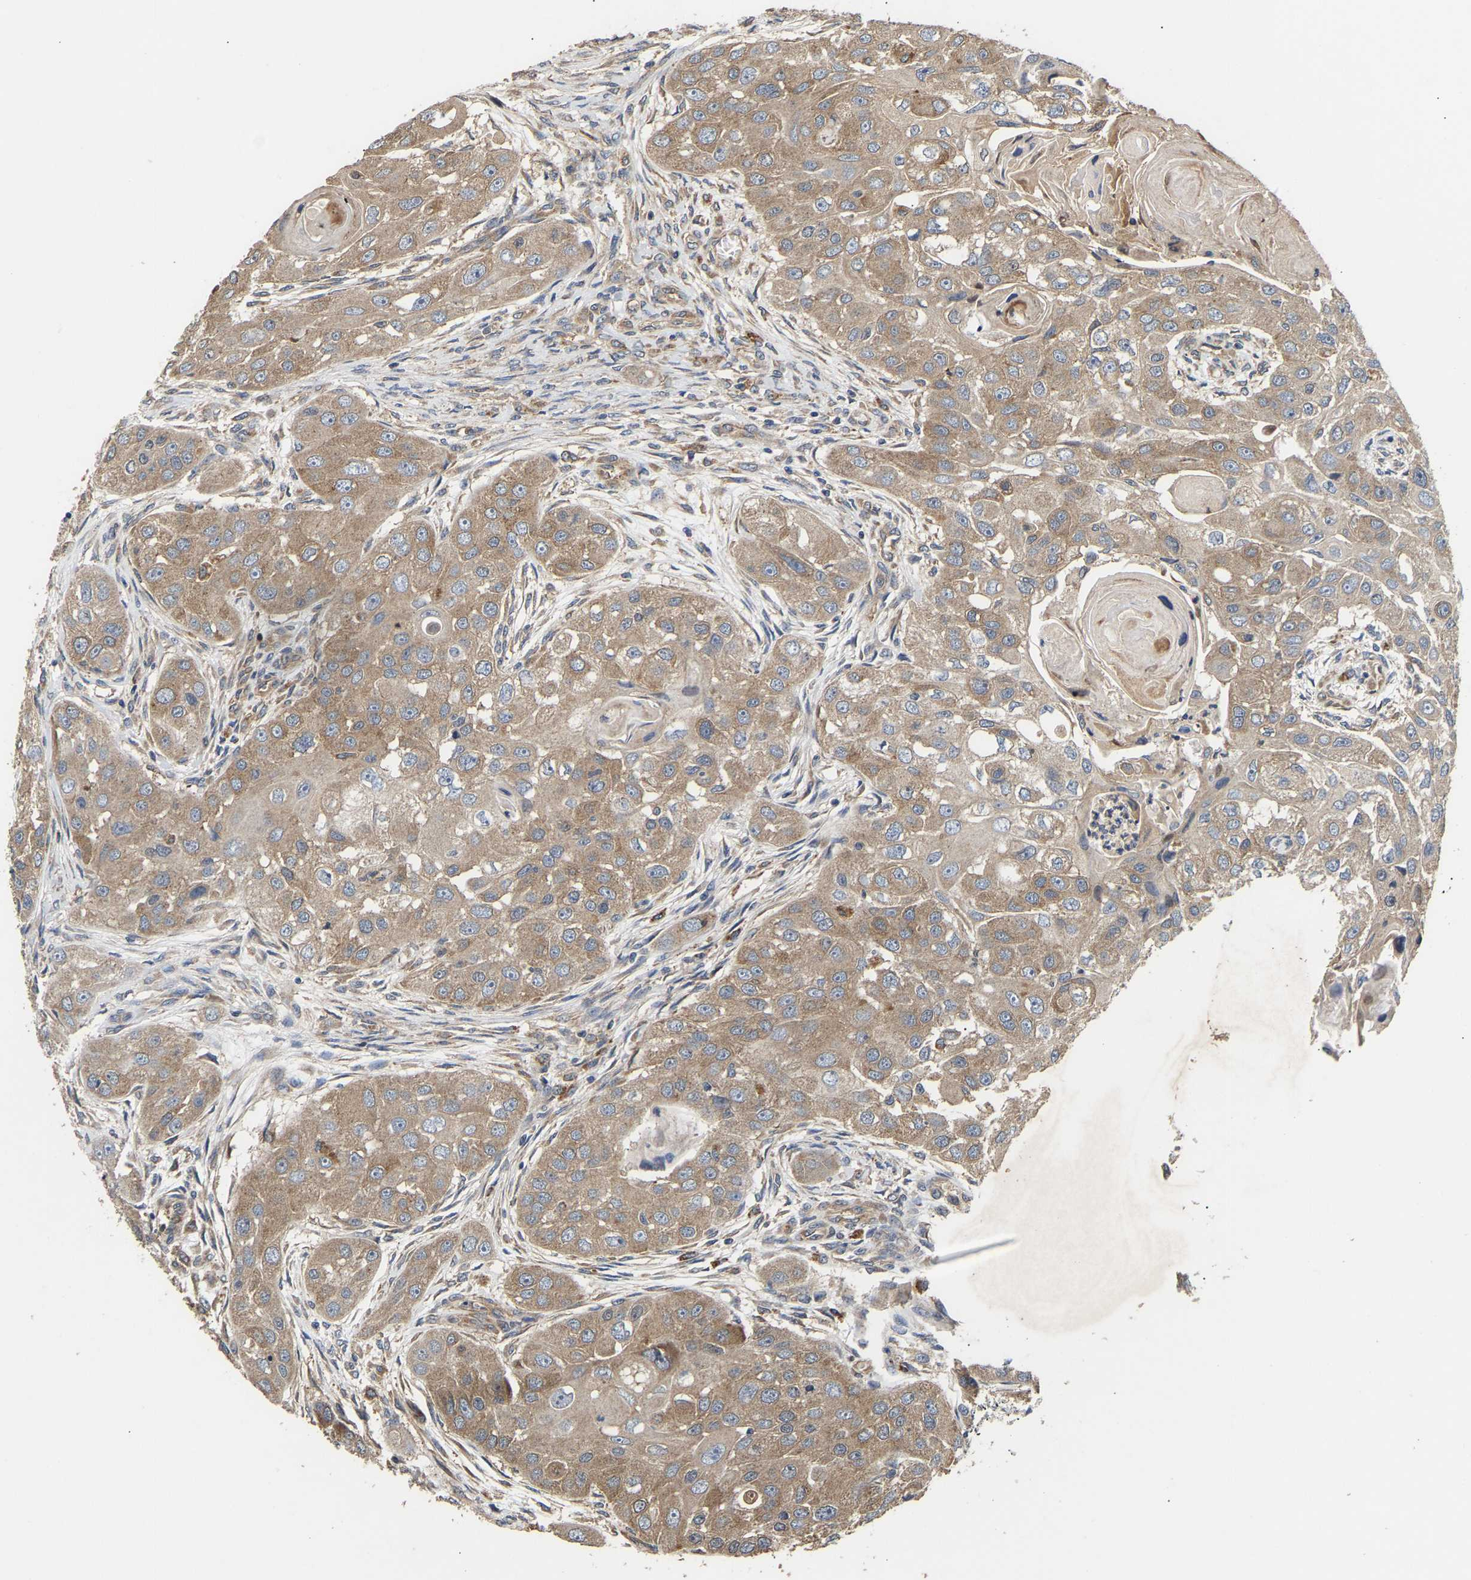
{"staining": {"intensity": "moderate", "quantity": ">75%", "location": "cytoplasmic/membranous"}, "tissue": "head and neck cancer", "cell_type": "Tumor cells", "image_type": "cancer", "snomed": [{"axis": "morphology", "description": "Normal tissue, NOS"}, {"axis": "morphology", "description": "Squamous cell carcinoma, NOS"}, {"axis": "topography", "description": "Skeletal muscle"}, {"axis": "topography", "description": "Head-Neck"}], "caption": "Immunohistochemistry image of squamous cell carcinoma (head and neck) stained for a protein (brown), which demonstrates medium levels of moderate cytoplasmic/membranous positivity in approximately >75% of tumor cells.", "gene": "AIMP2", "patient": {"sex": "male", "age": 51}}